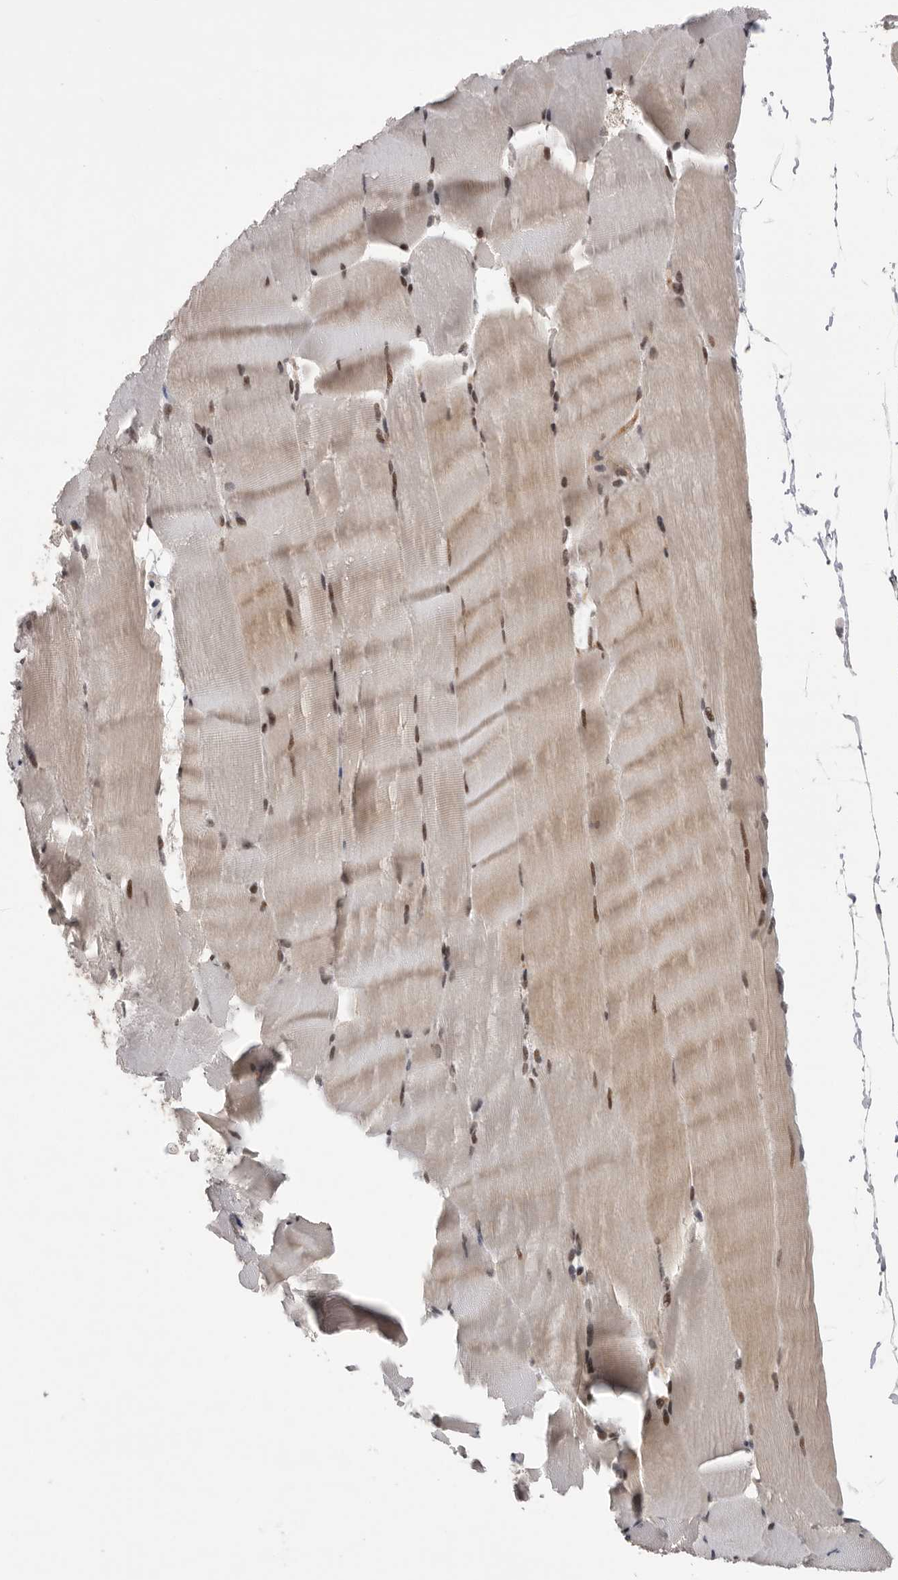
{"staining": {"intensity": "moderate", "quantity": ">75%", "location": "cytoplasmic/membranous,nuclear"}, "tissue": "skeletal muscle", "cell_type": "Myocytes", "image_type": "normal", "snomed": [{"axis": "morphology", "description": "Normal tissue, NOS"}, {"axis": "topography", "description": "Skeletal muscle"}], "caption": "Approximately >75% of myocytes in normal skeletal muscle demonstrate moderate cytoplasmic/membranous,nuclear protein staining as visualized by brown immunohistochemical staining.", "gene": "POU5F1", "patient": {"sex": "male", "age": 62}}